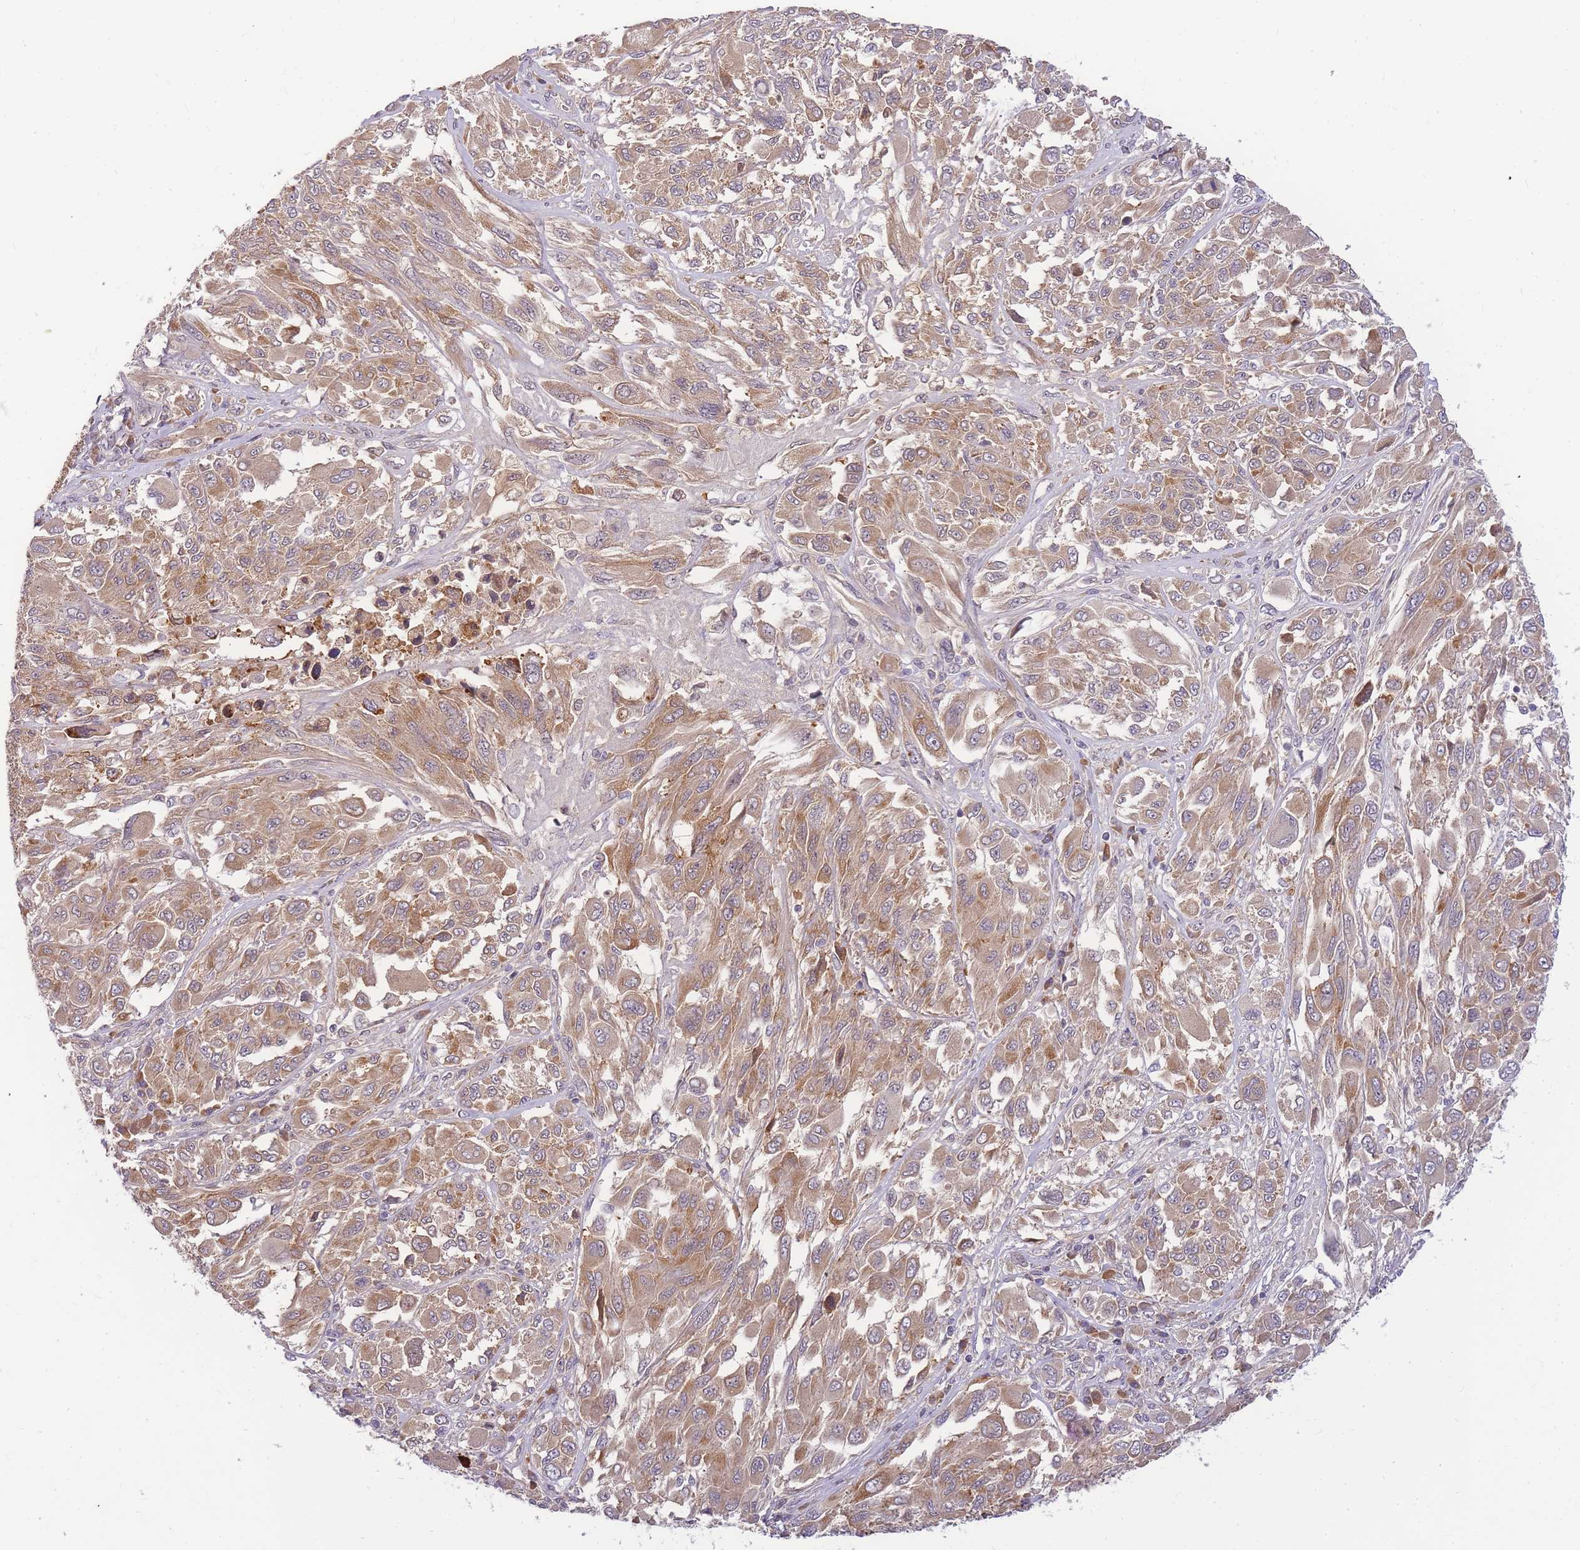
{"staining": {"intensity": "moderate", "quantity": ">75%", "location": "cytoplasmic/membranous"}, "tissue": "melanoma", "cell_type": "Tumor cells", "image_type": "cancer", "snomed": [{"axis": "morphology", "description": "Malignant melanoma, NOS"}, {"axis": "topography", "description": "Skin"}], "caption": "Human malignant melanoma stained with a protein marker demonstrates moderate staining in tumor cells.", "gene": "ZNF577", "patient": {"sex": "female", "age": 91}}